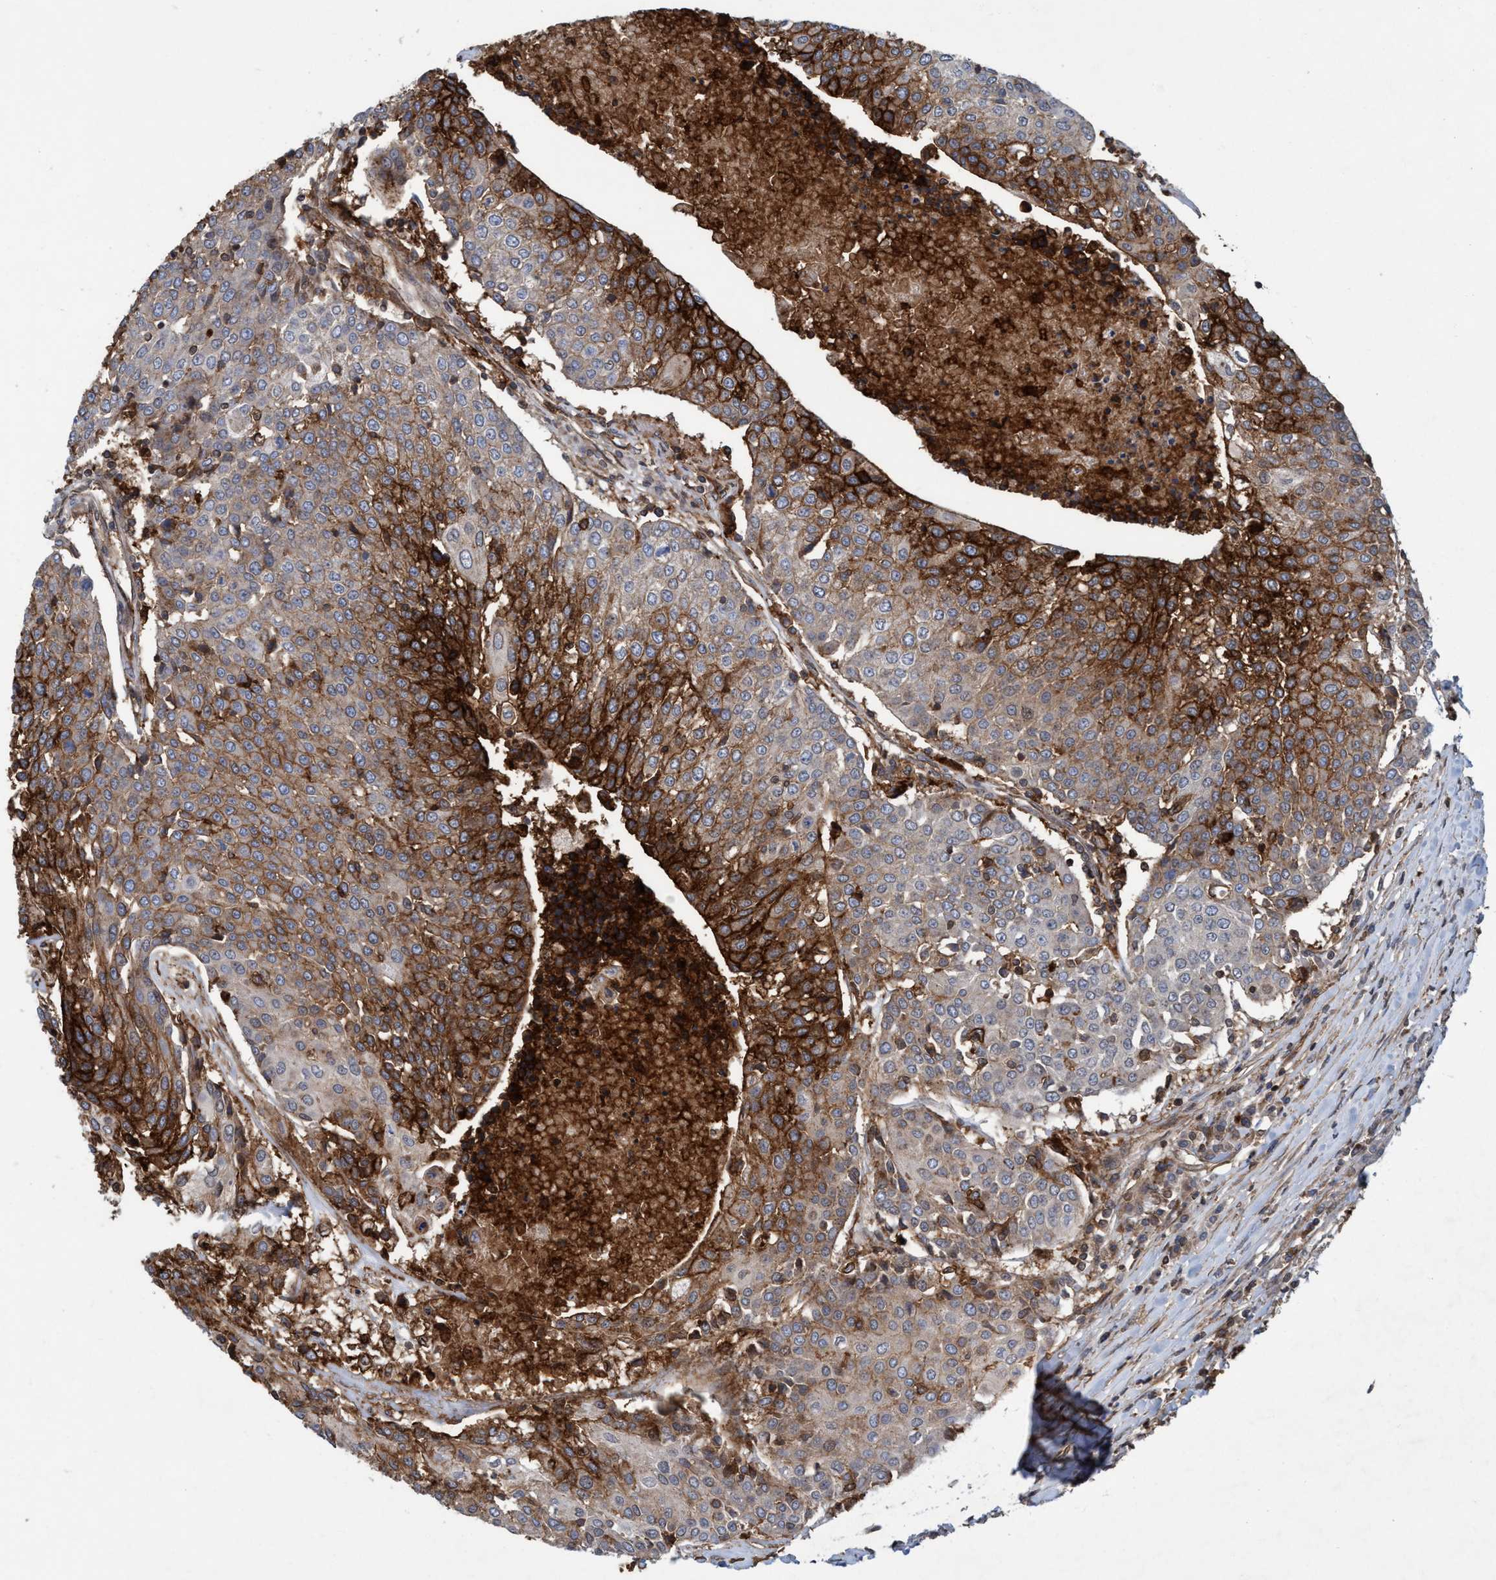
{"staining": {"intensity": "strong", "quantity": "25%-75%", "location": "cytoplasmic/membranous"}, "tissue": "urothelial cancer", "cell_type": "Tumor cells", "image_type": "cancer", "snomed": [{"axis": "morphology", "description": "Urothelial carcinoma, High grade"}, {"axis": "topography", "description": "Urinary bladder"}], "caption": "High-grade urothelial carcinoma stained with IHC exhibits strong cytoplasmic/membranous expression in approximately 25%-75% of tumor cells.", "gene": "SLC16A3", "patient": {"sex": "female", "age": 85}}